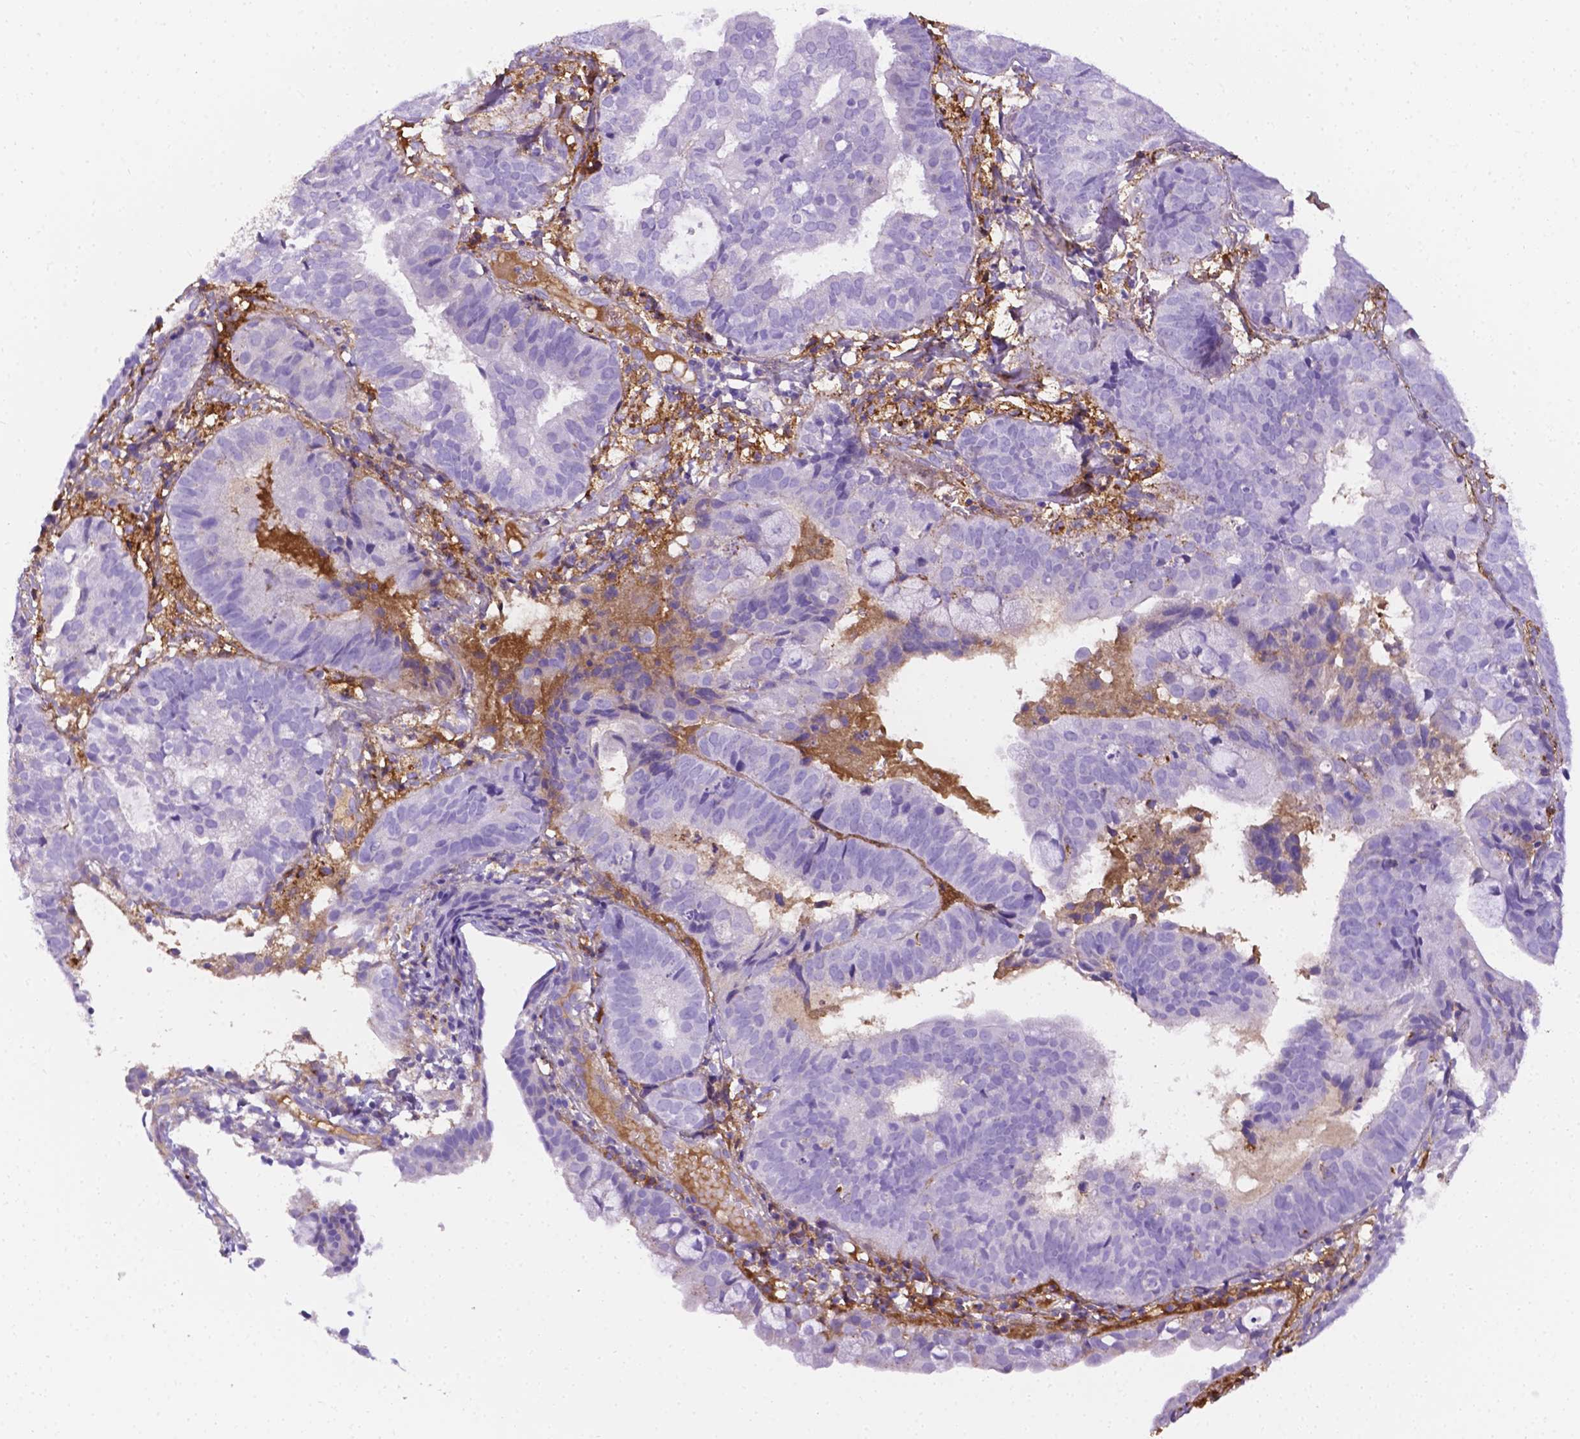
{"staining": {"intensity": "negative", "quantity": "none", "location": "none"}, "tissue": "endometrial cancer", "cell_type": "Tumor cells", "image_type": "cancer", "snomed": [{"axis": "morphology", "description": "Adenocarcinoma, NOS"}, {"axis": "topography", "description": "Endometrium"}], "caption": "A histopathology image of human endometrial cancer (adenocarcinoma) is negative for staining in tumor cells.", "gene": "APOE", "patient": {"sex": "female", "age": 80}}